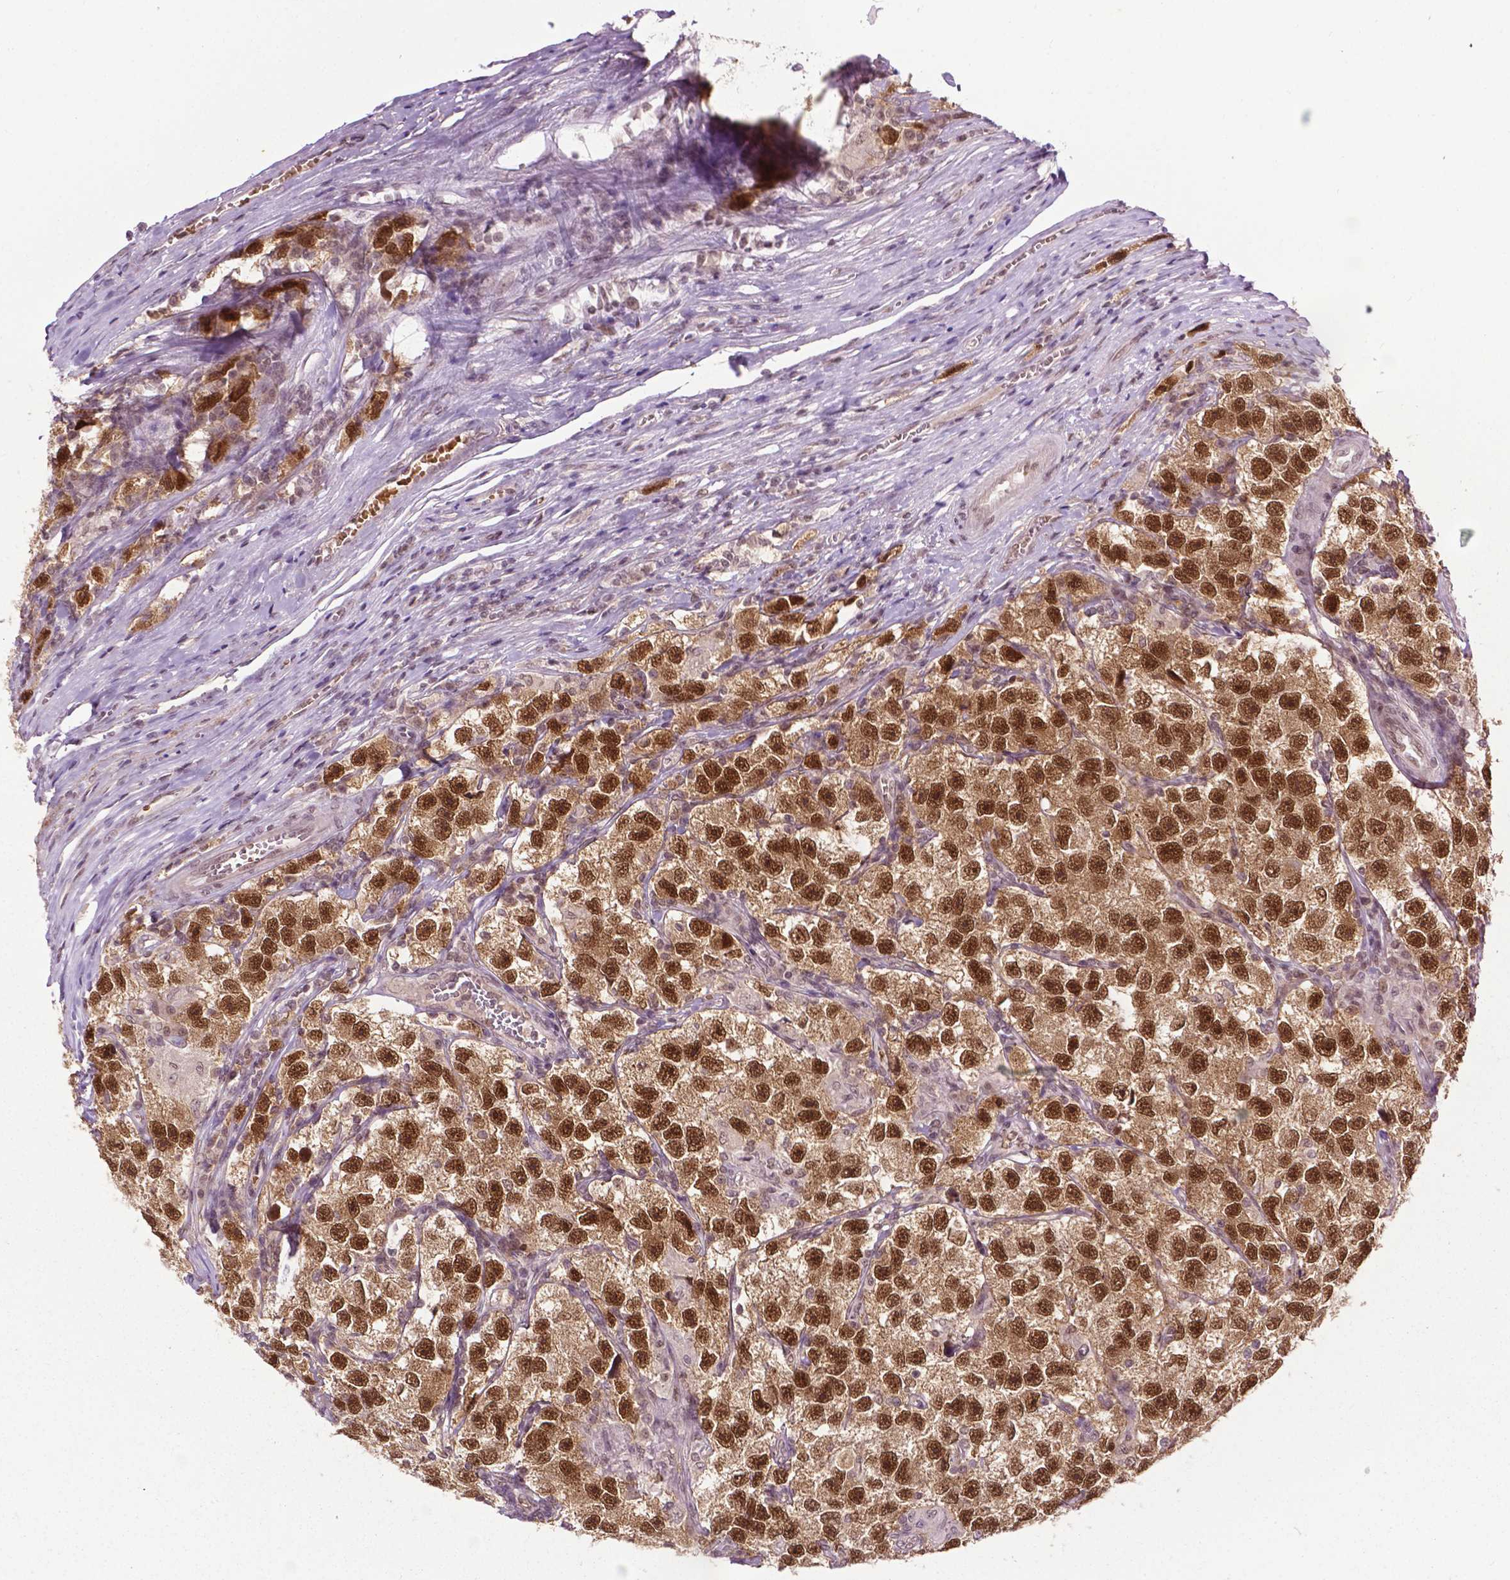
{"staining": {"intensity": "strong", "quantity": ">75%", "location": "cytoplasmic/membranous,nuclear"}, "tissue": "testis cancer", "cell_type": "Tumor cells", "image_type": "cancer", "snomed": [{"axis": "morphology", "description": "Seminoma, NOS"}, {"axis": "topography", "description": "Testis"}], "caption": "Strong cytoplasmic/membranous and nuclear expression is seen in approximately >75% of tumor cells in testis cancer (seminoma).", "gene": "UBQLN4", "patient": {"sex": "male", "age": 26}}